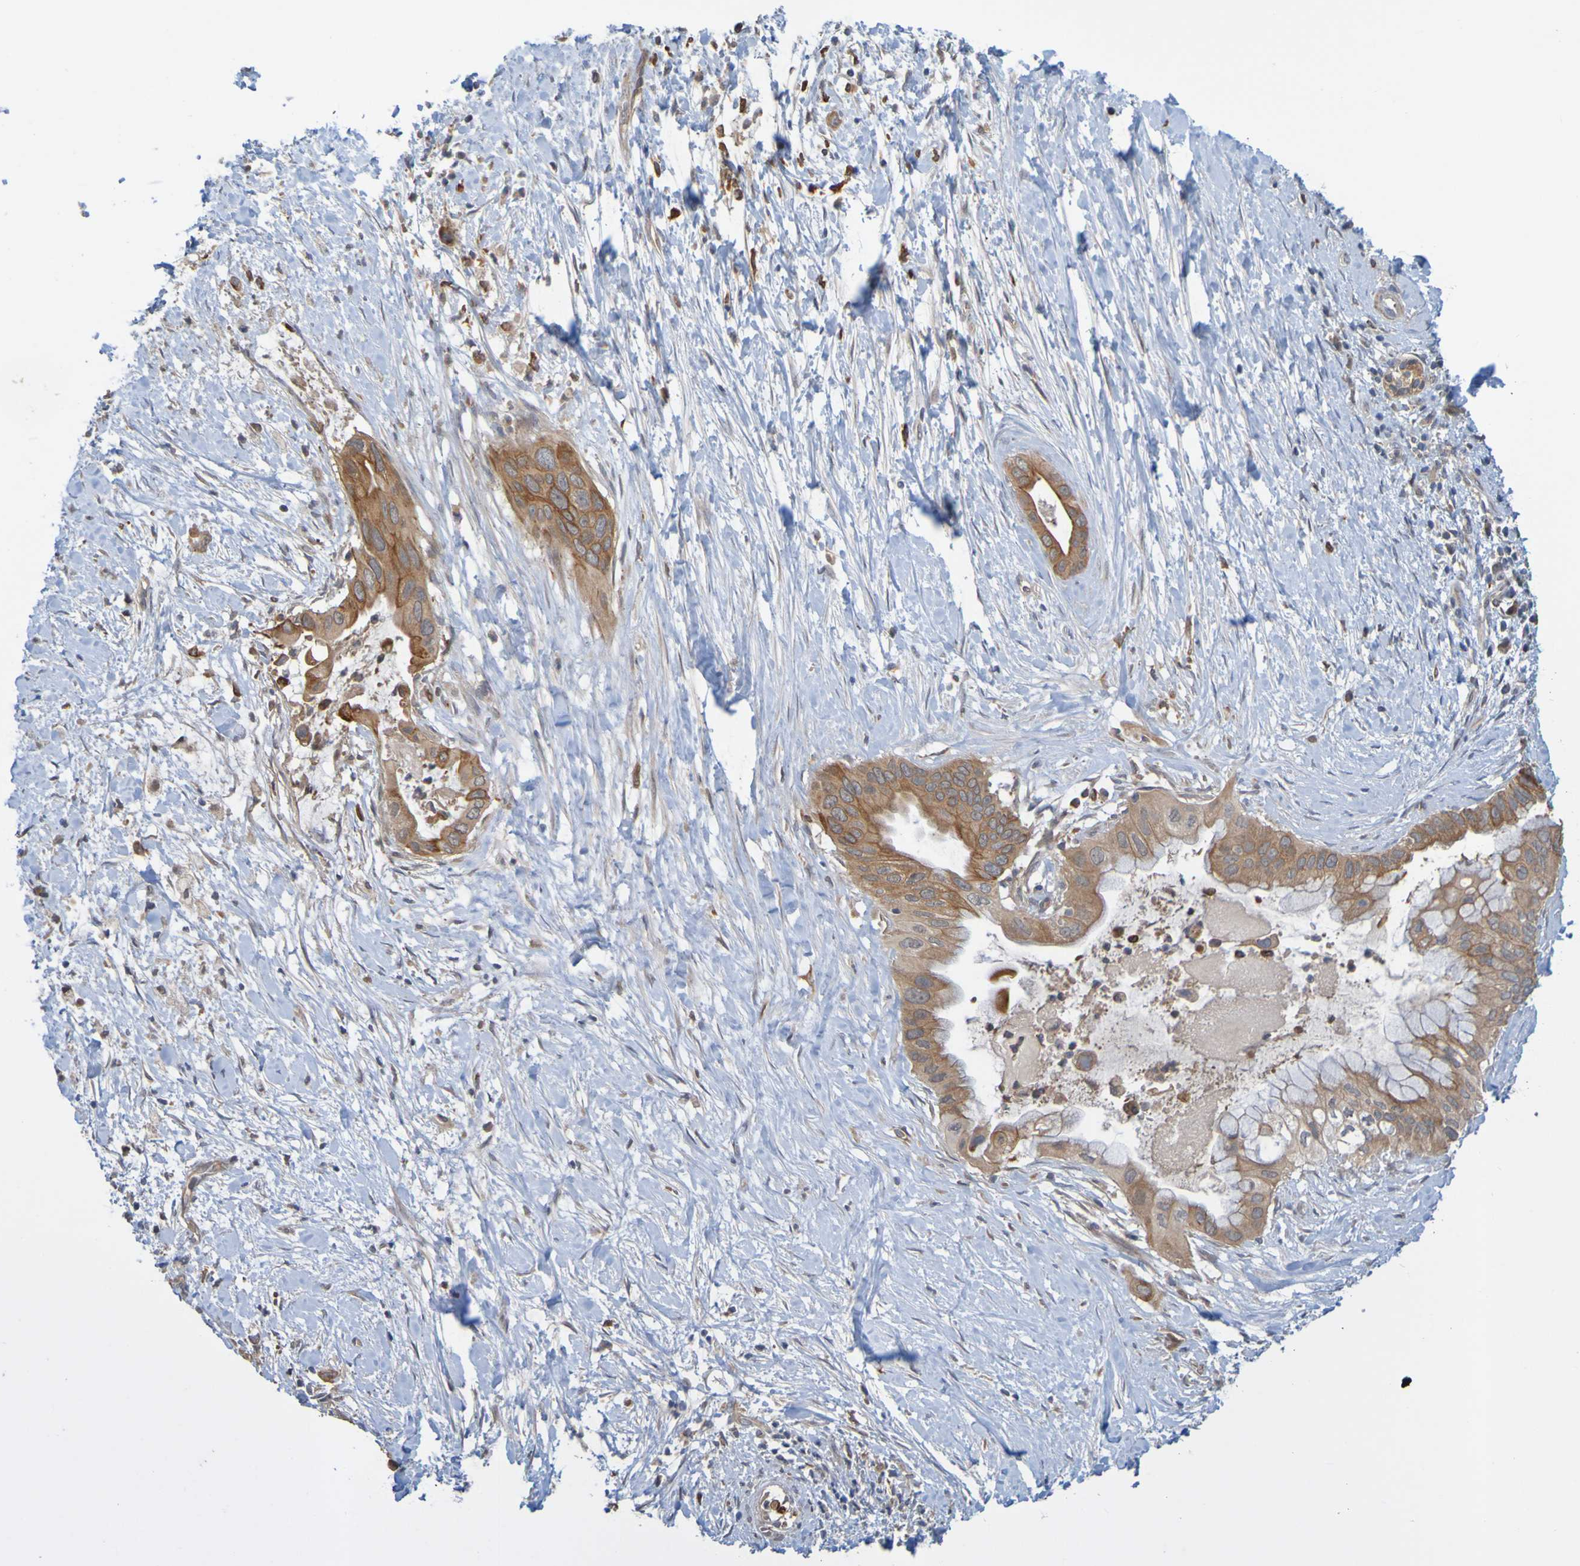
{"staining": {"intensity": "strong", "quantity": ">75%", "location": "cytoplasmic/membranous"}, "tissue": "pancreatic cancer", "cell_type": "Tumor cells", "image_type": "cancer", "snomed": [{"axis": "morphology", "description": "Adenocarcinoma, NOS"}, {"axis": "topography", "description": "Pancreas"}], "caption": "Human pancreatic cancer (adenocarcinoma) stained with a brown dye shows strong cytoplasmic/membranous positive staining in about >75% of tumor cells.", "gene": "NAV2", "patient": {"sex": "male", "age": 55}}